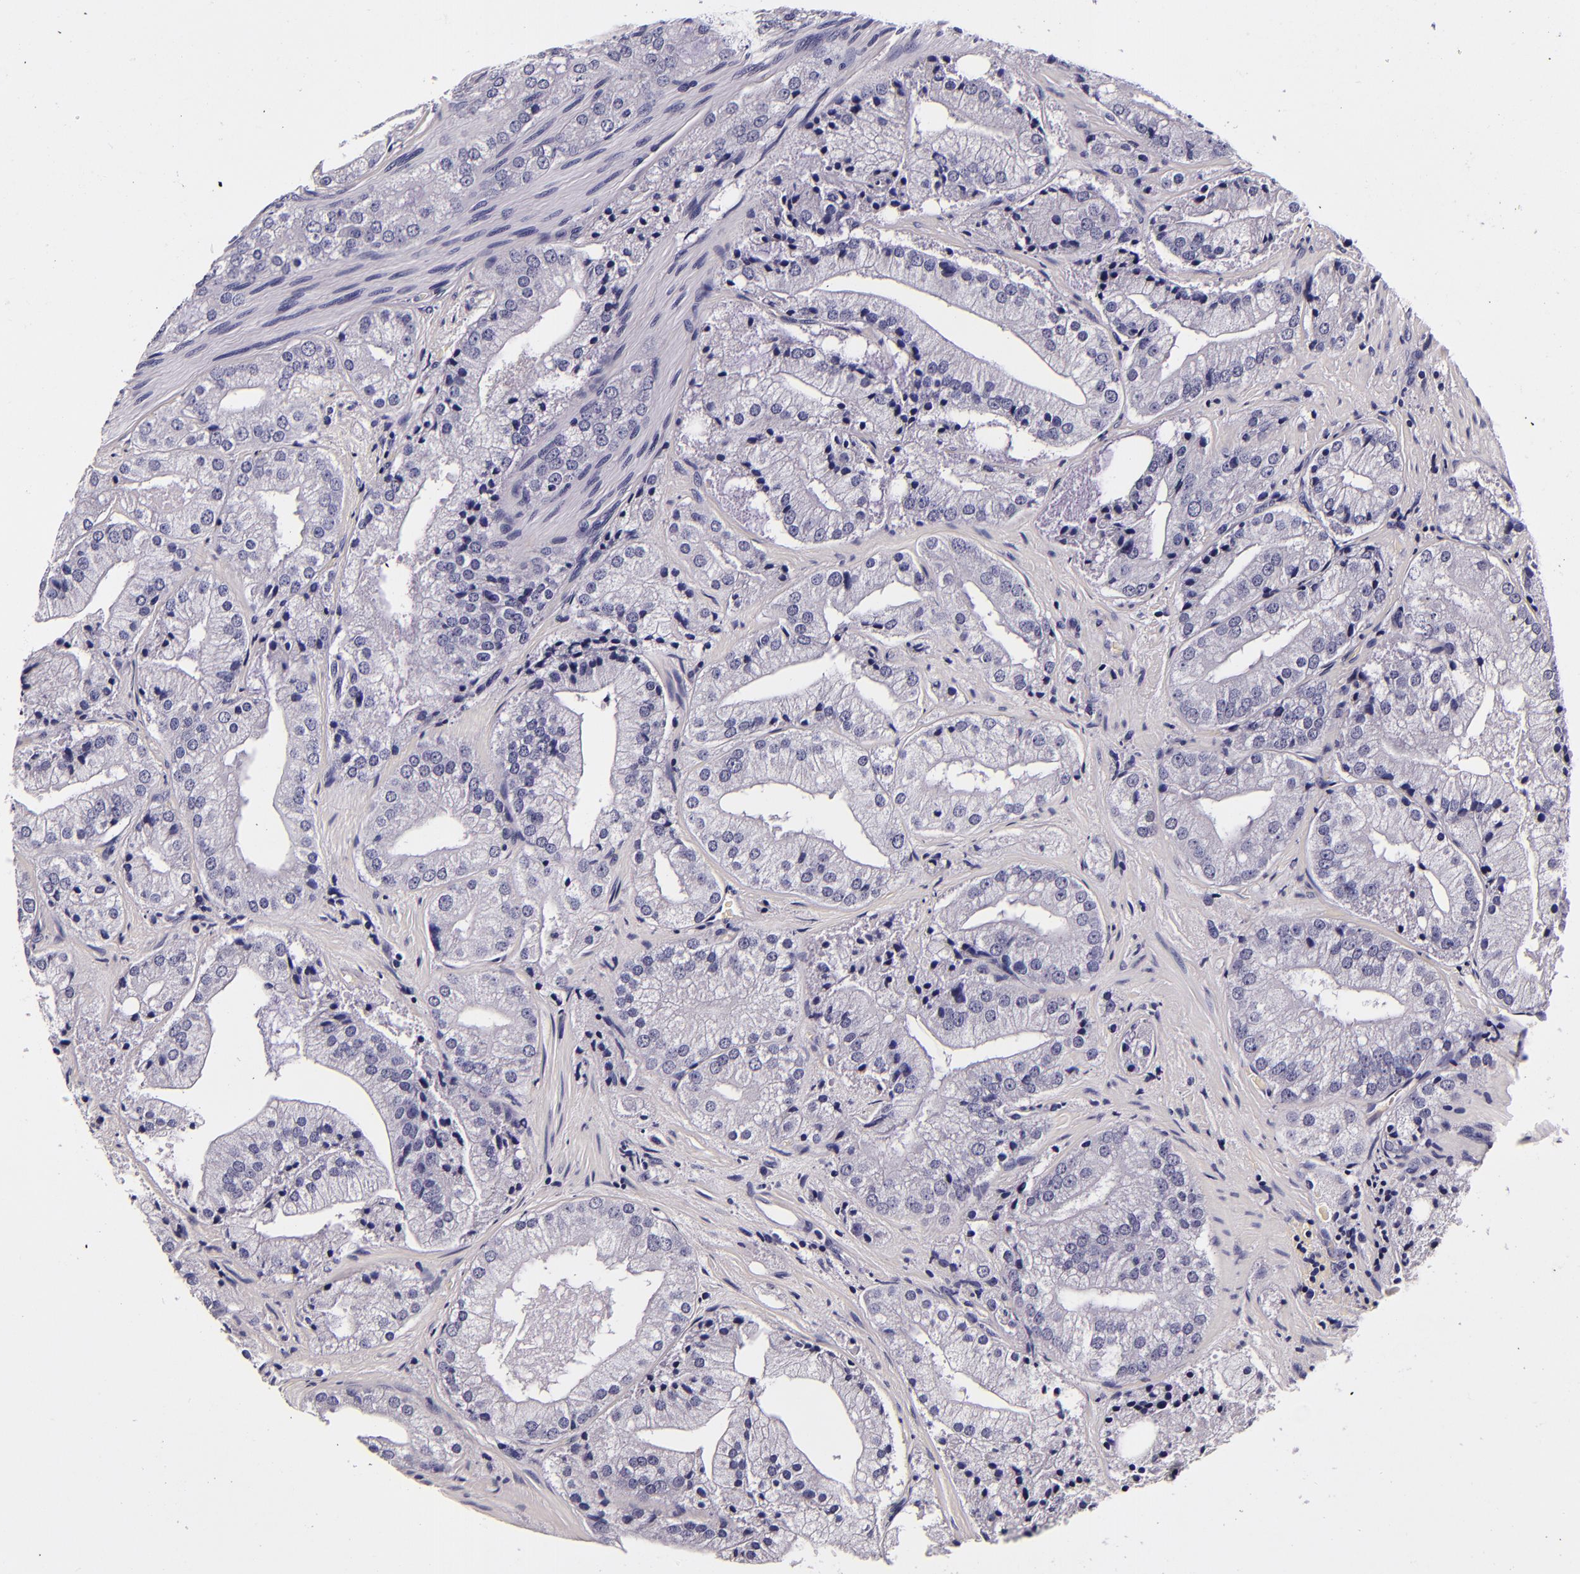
{"staining": {"intensity": "negative", "quantity": "none", "location": "none"}, "tissue": "prostate cancer", "cell_type": "Tumor cells", "image_type": "cancer", "snomed": [{"axis": "morphology", "description": "Adenocarcinoma, Low grade"}, {"axis": "topography", "description": "Prostate"}], "caption": "Prostate cancer was stained to show a protein in brown. There is no significant staining in tumor cells.", "gene": "FBN1", "patient": {"sex": "male", "age": 60}}